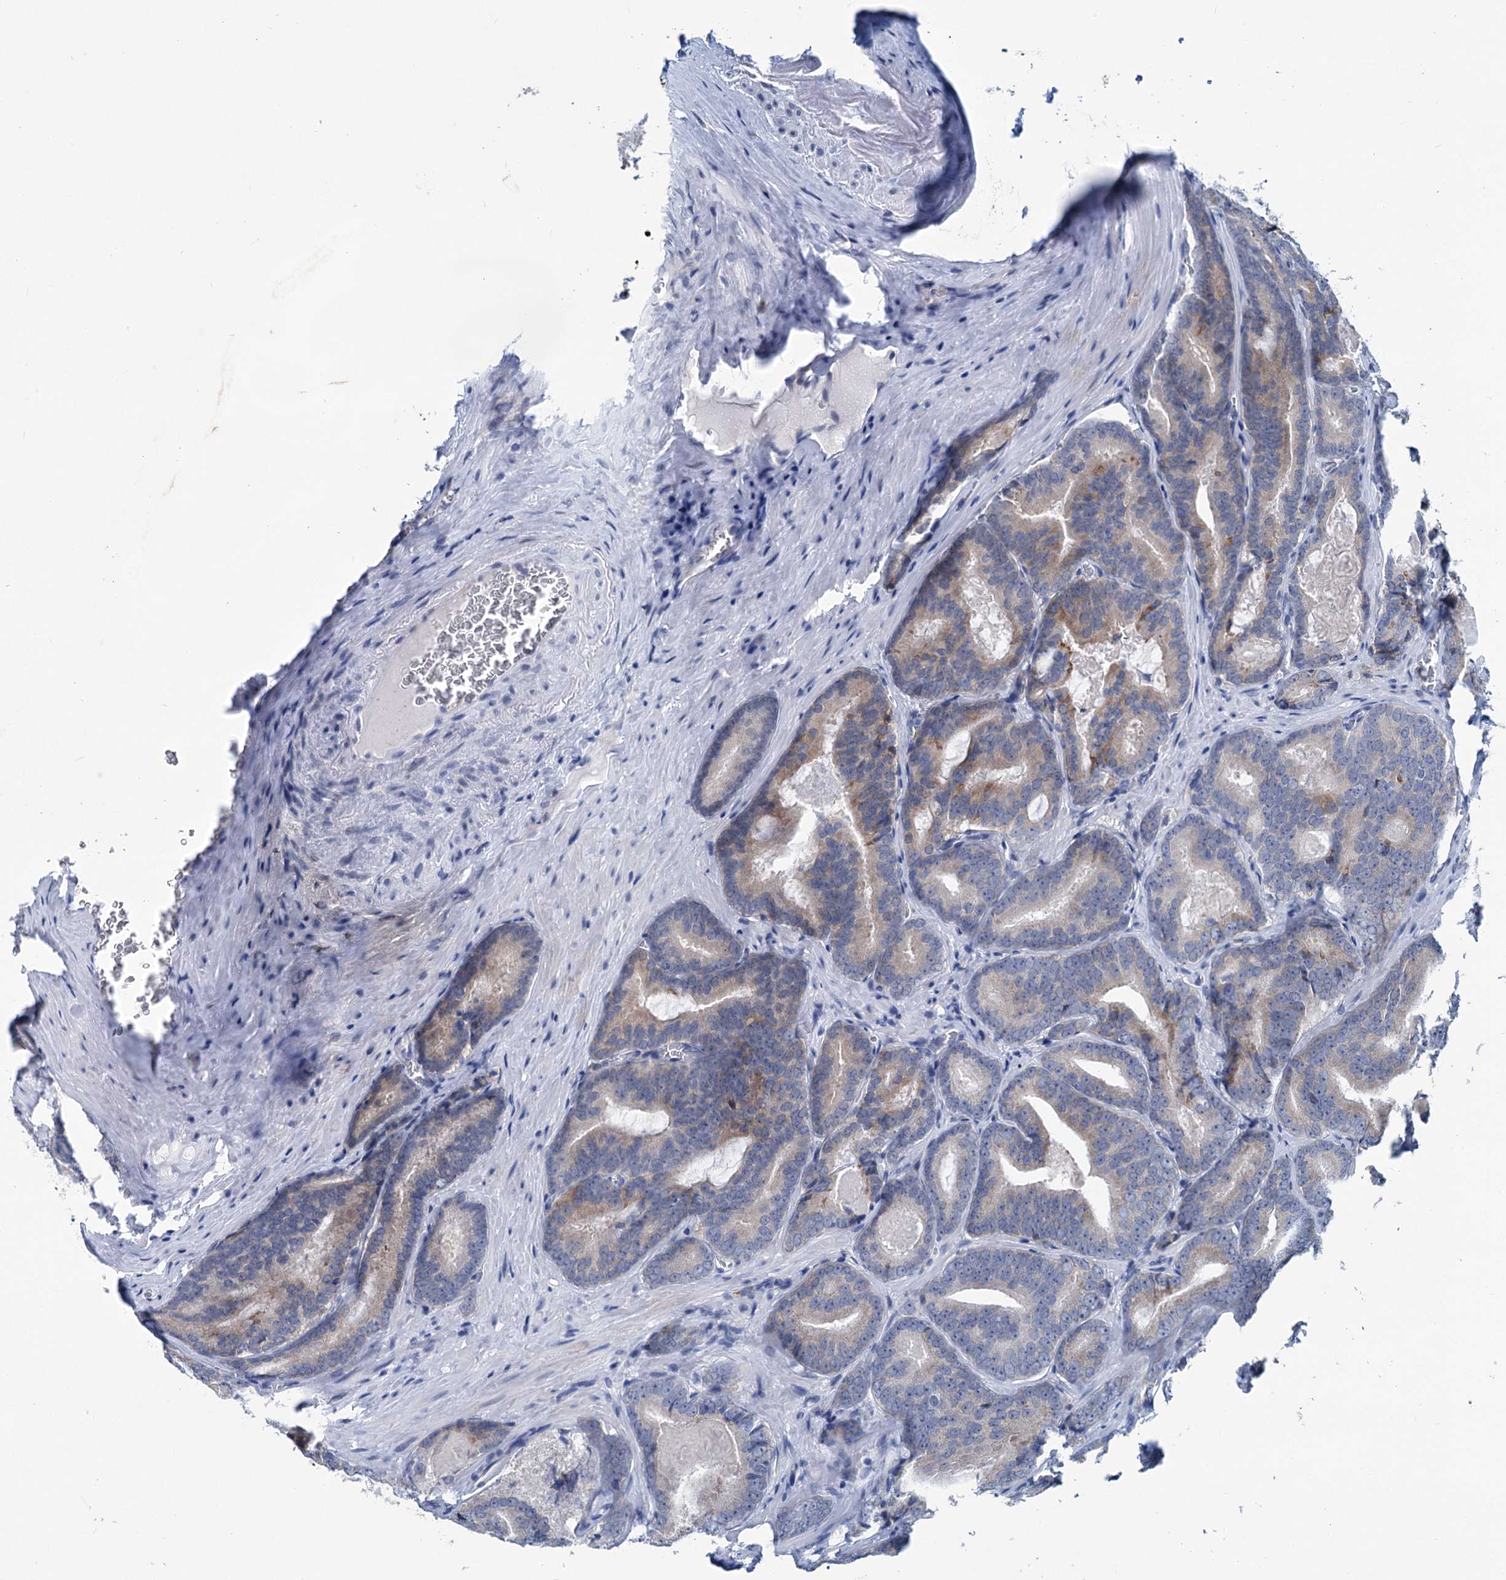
{"staining": {"intensity": "moderate", "quantity": "<25%", "location": "cytoplasmic/membranous"}, "tissue": "prostate cancer", "cell_type": "Tumor cells", "image_type": "cancer", "snomed": [{"axis": "morphology", "description": "Adenocarcinoma, High grade"}, {"axis": "topography", "description": "Prostate"}], "caption": "A high-resolution image shows immunohistochemistry (IHC) staining of high-grade adenocarcinoma (prostate), which exhibits moderate cytoplasmic/membranous expression in about <25% of tumor cells.", "gene": "NEU3", "patient": {"sex": "male", "age": 66}}